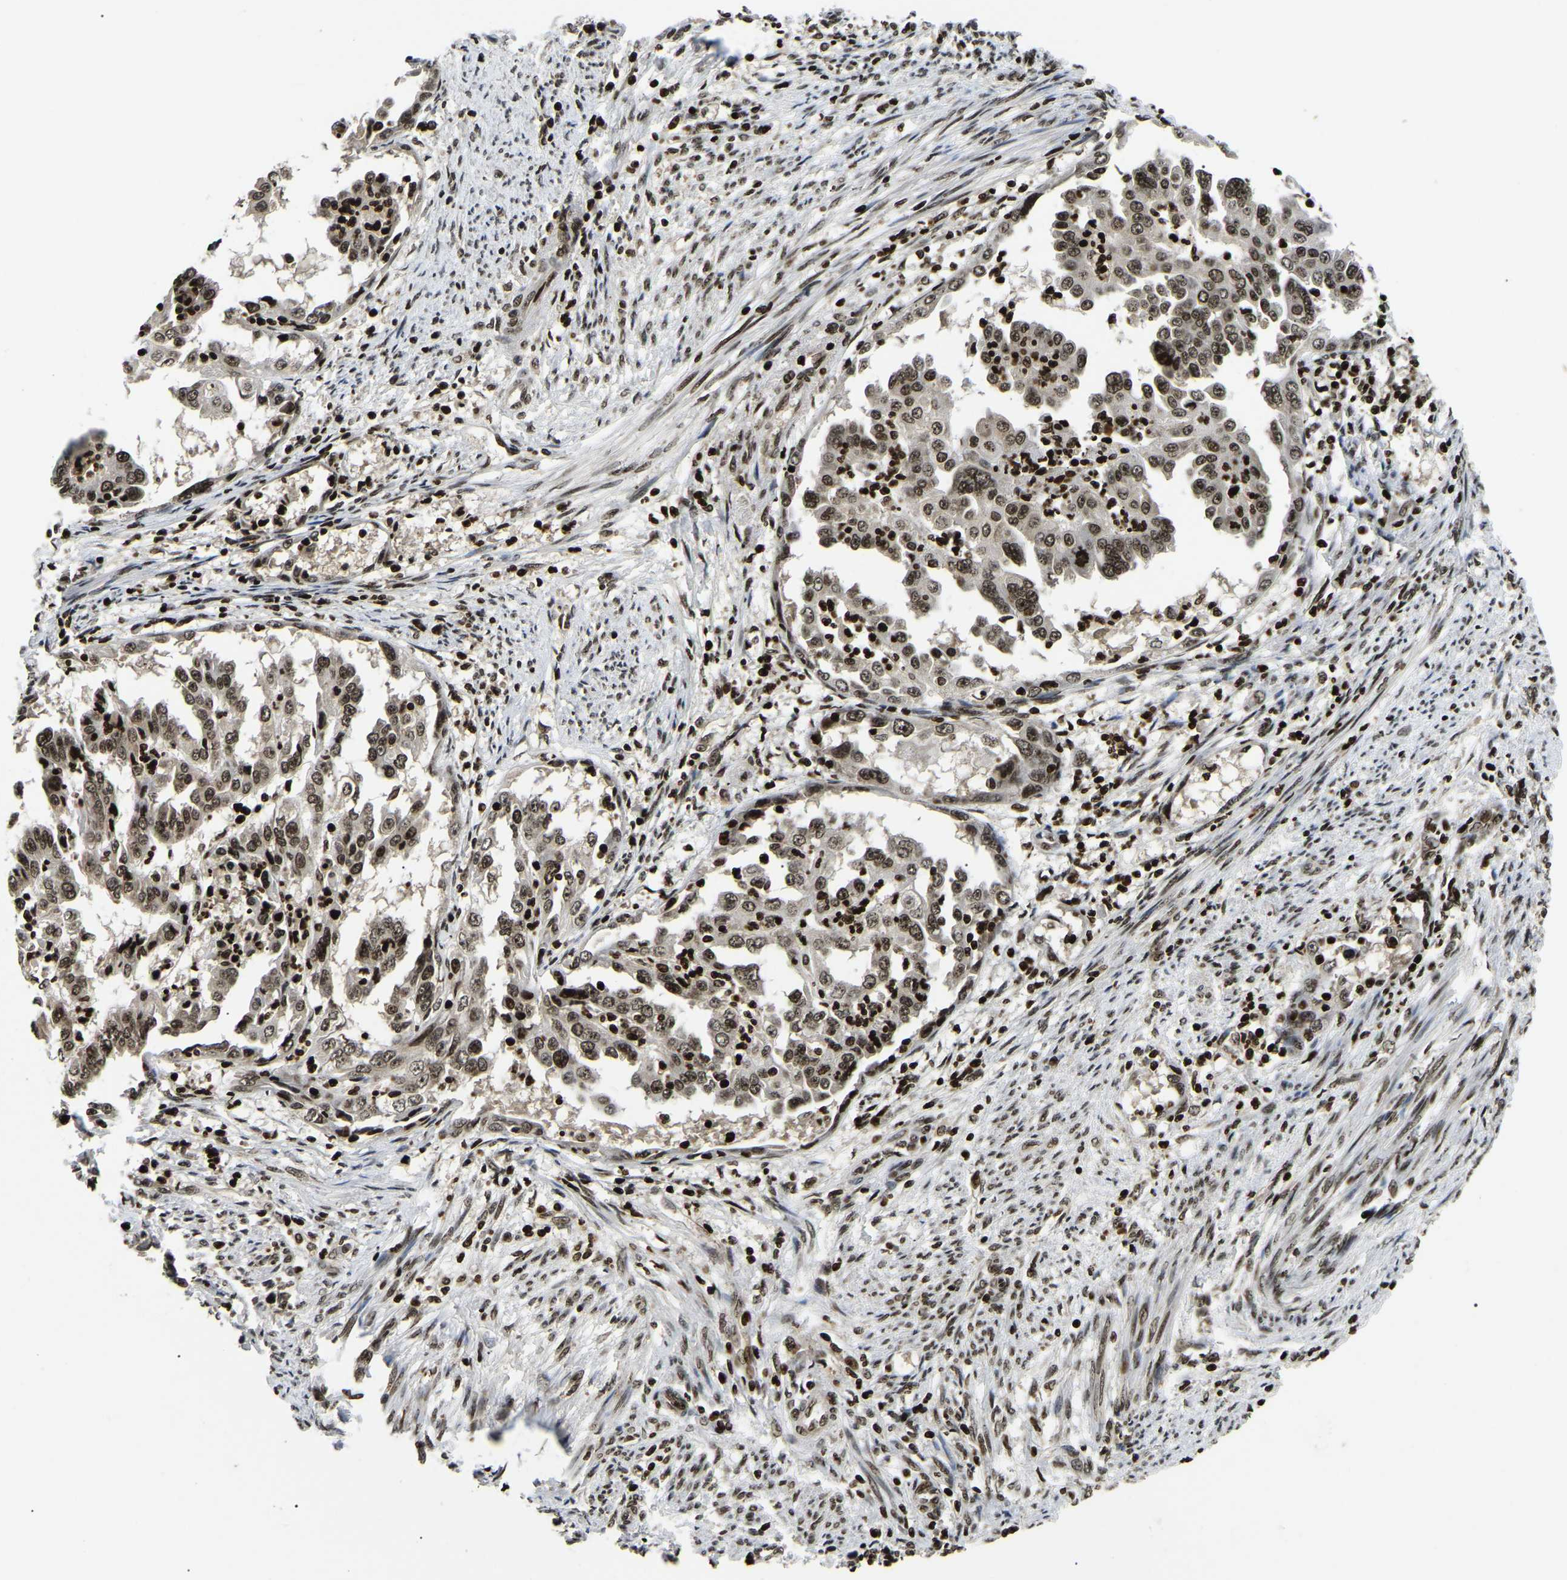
{"staining": {"intensity": "moderate", "quantity": ">75%", "location": "nuclear"}, "tissue": "endometrial cancer", "cell_type": "Tumor cells", "image_type": "cancer", "snomed": [{"axis": "morphology", "description": "Adenocarcinoma, NOS"}, {"axis": "topography", "description": "Endometrium"}], "caption": "Moderate nuclear protein expression is appreciated in approximately >75% of tumor cells in adenocarcinoma (endometrial).", "gene": "LRRC61", "patient": {"sex": "female", "age": 85}}